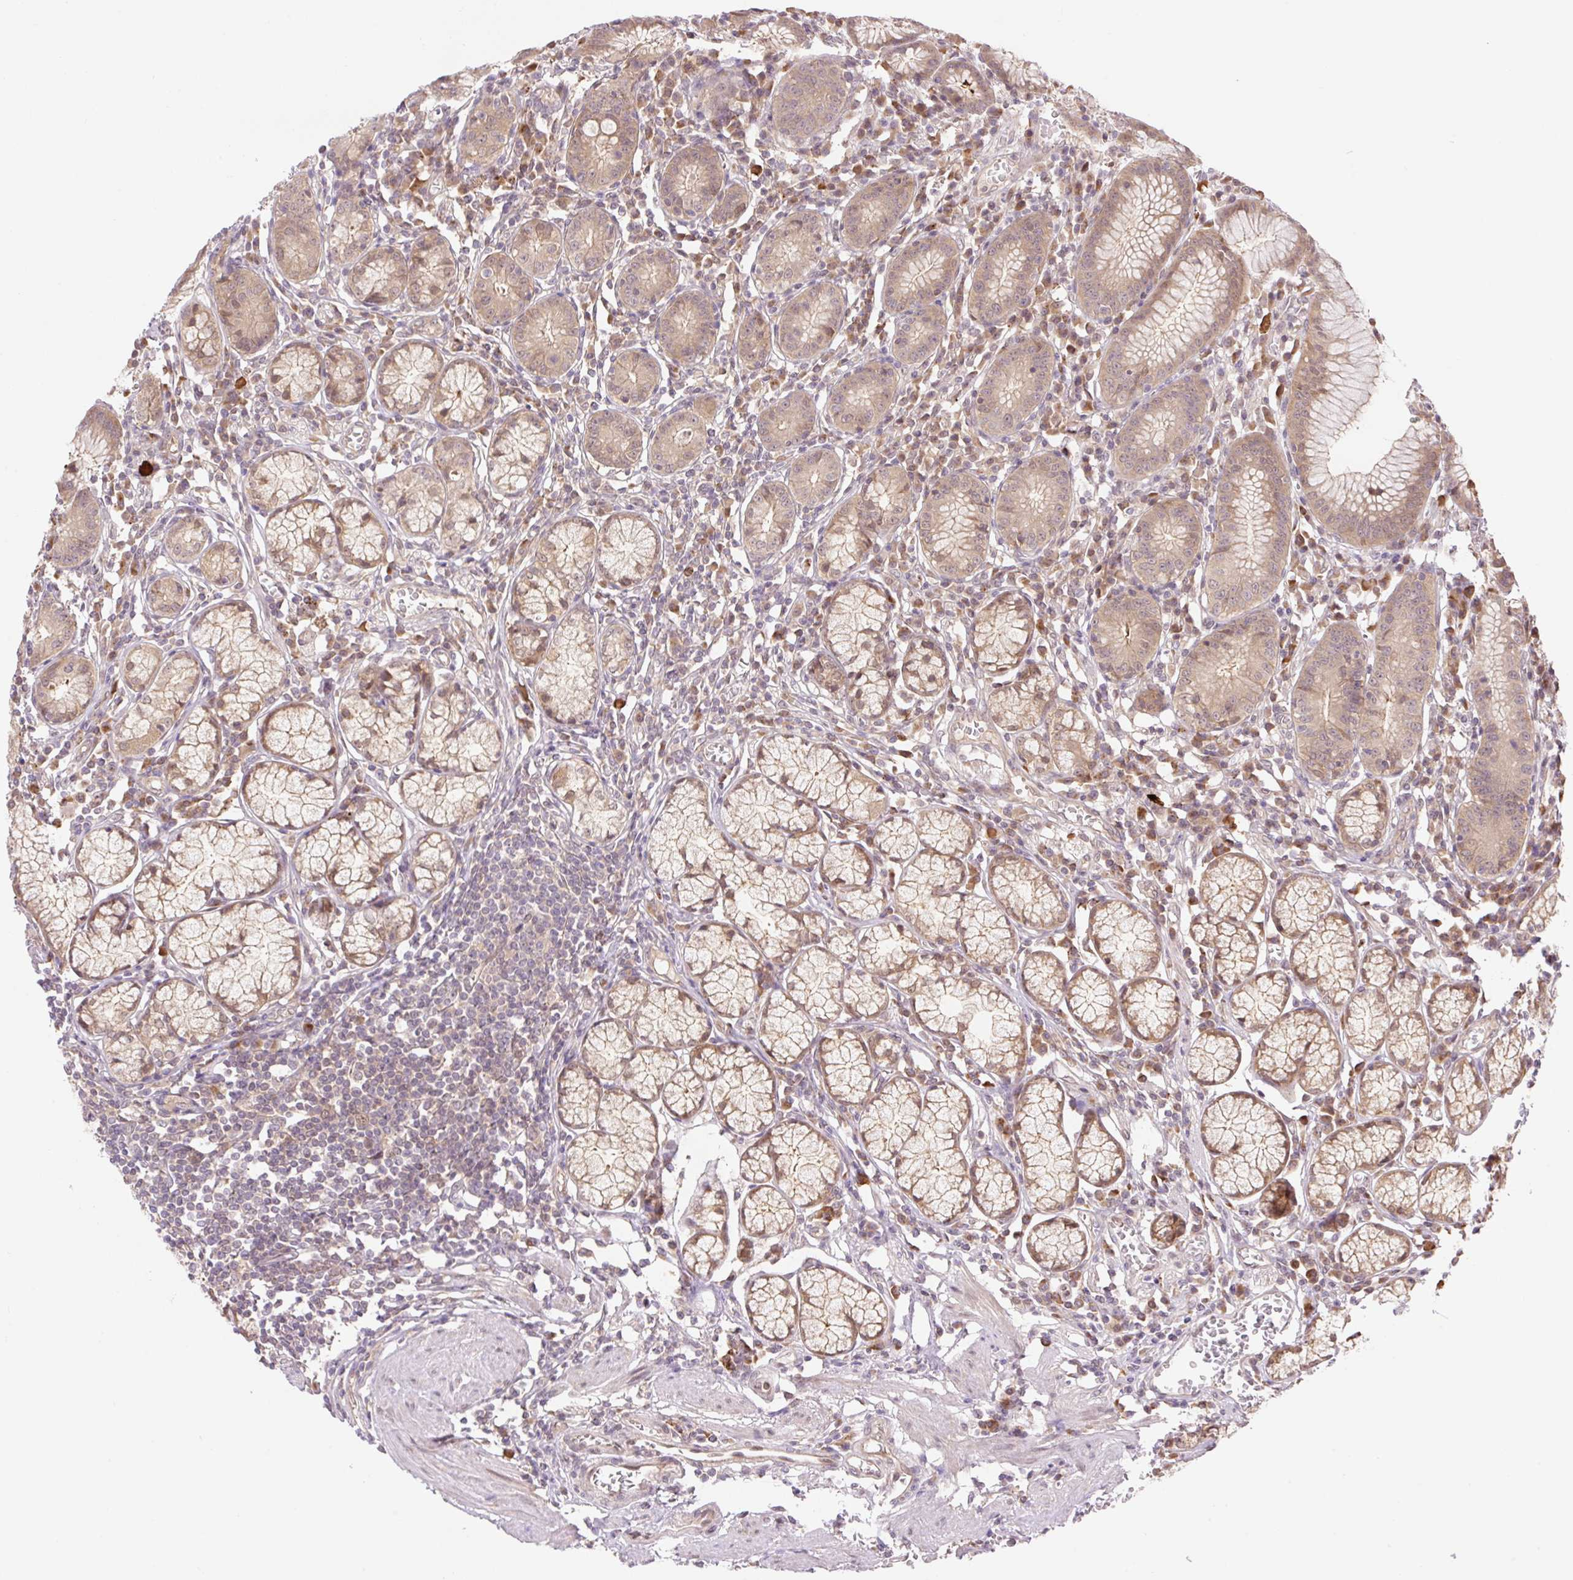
{"staining": {"intensity": "moderate", "quantity": ">75%", "location": "cytoplasmic/membranous,nuclear"}, "tissue": "stomach", "cell_type": "Glandular cells", "image_type": "normal", "snomed": [{"axis": "morphology", "description": "Normal tissue, NOS"}, {"axis": "topography", "description": "Stomach"}], "caption": "A brown stain shows moderate cytoplasmic/membranous,nuclear positivity of a protein in glandular cells of unremarkable human stomach. (Stains: DAB (3,3'-diaminobenzidine) in brown, nuclei in blue, Microscopy: brightfield microscopy at high magnification).", "gene": "VPS25", "patient": {"sex": "male", "age": 55}}